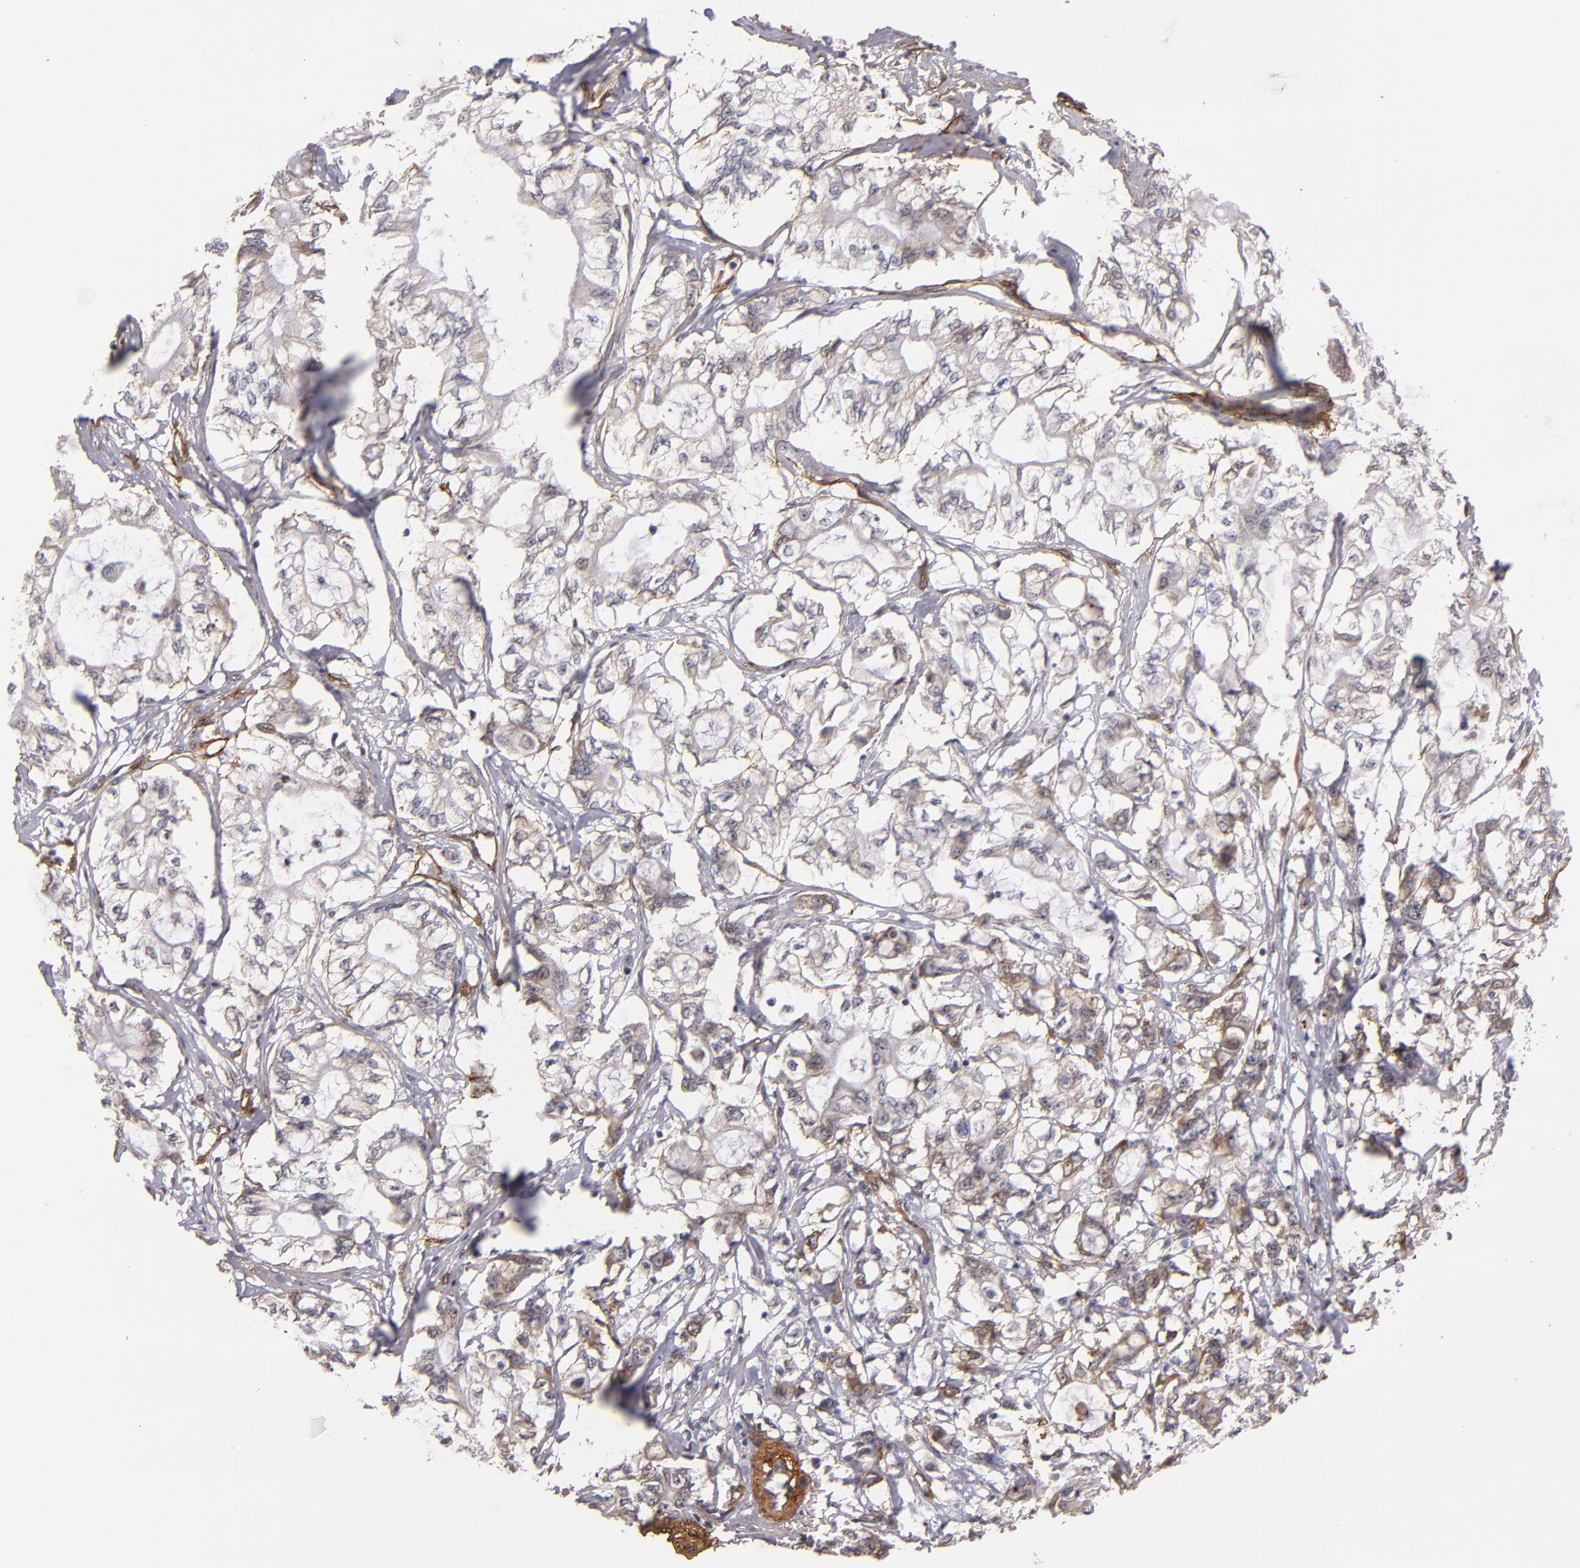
{"staining": {"intensity": "weak", "quantity": "25%-75%", "location": "cytoplasmic/membranous"}, "tissue": "pancreatic cancer", "cell_type": "Tumor cells", "image_type": "cancer", "snomed": [{"axis": "morphology", "description": "Adenocarcinoma, NOS"}, {"axis": "topography", "description": "Pancreas"}], "caption": "Immunohistochemistry histopathology image of neoplastic tissue: pancreatic adenocarcinoma stained using immunohistochemistry (IHC) shows low levels of weak protein expression localized specifically in the cytoplasmic/membranous of tumor cells, appearing as a cytoplasmic/membranous brown color.", "gene": "LAMC1", "patient": {"sex": "male", "age": 79}}